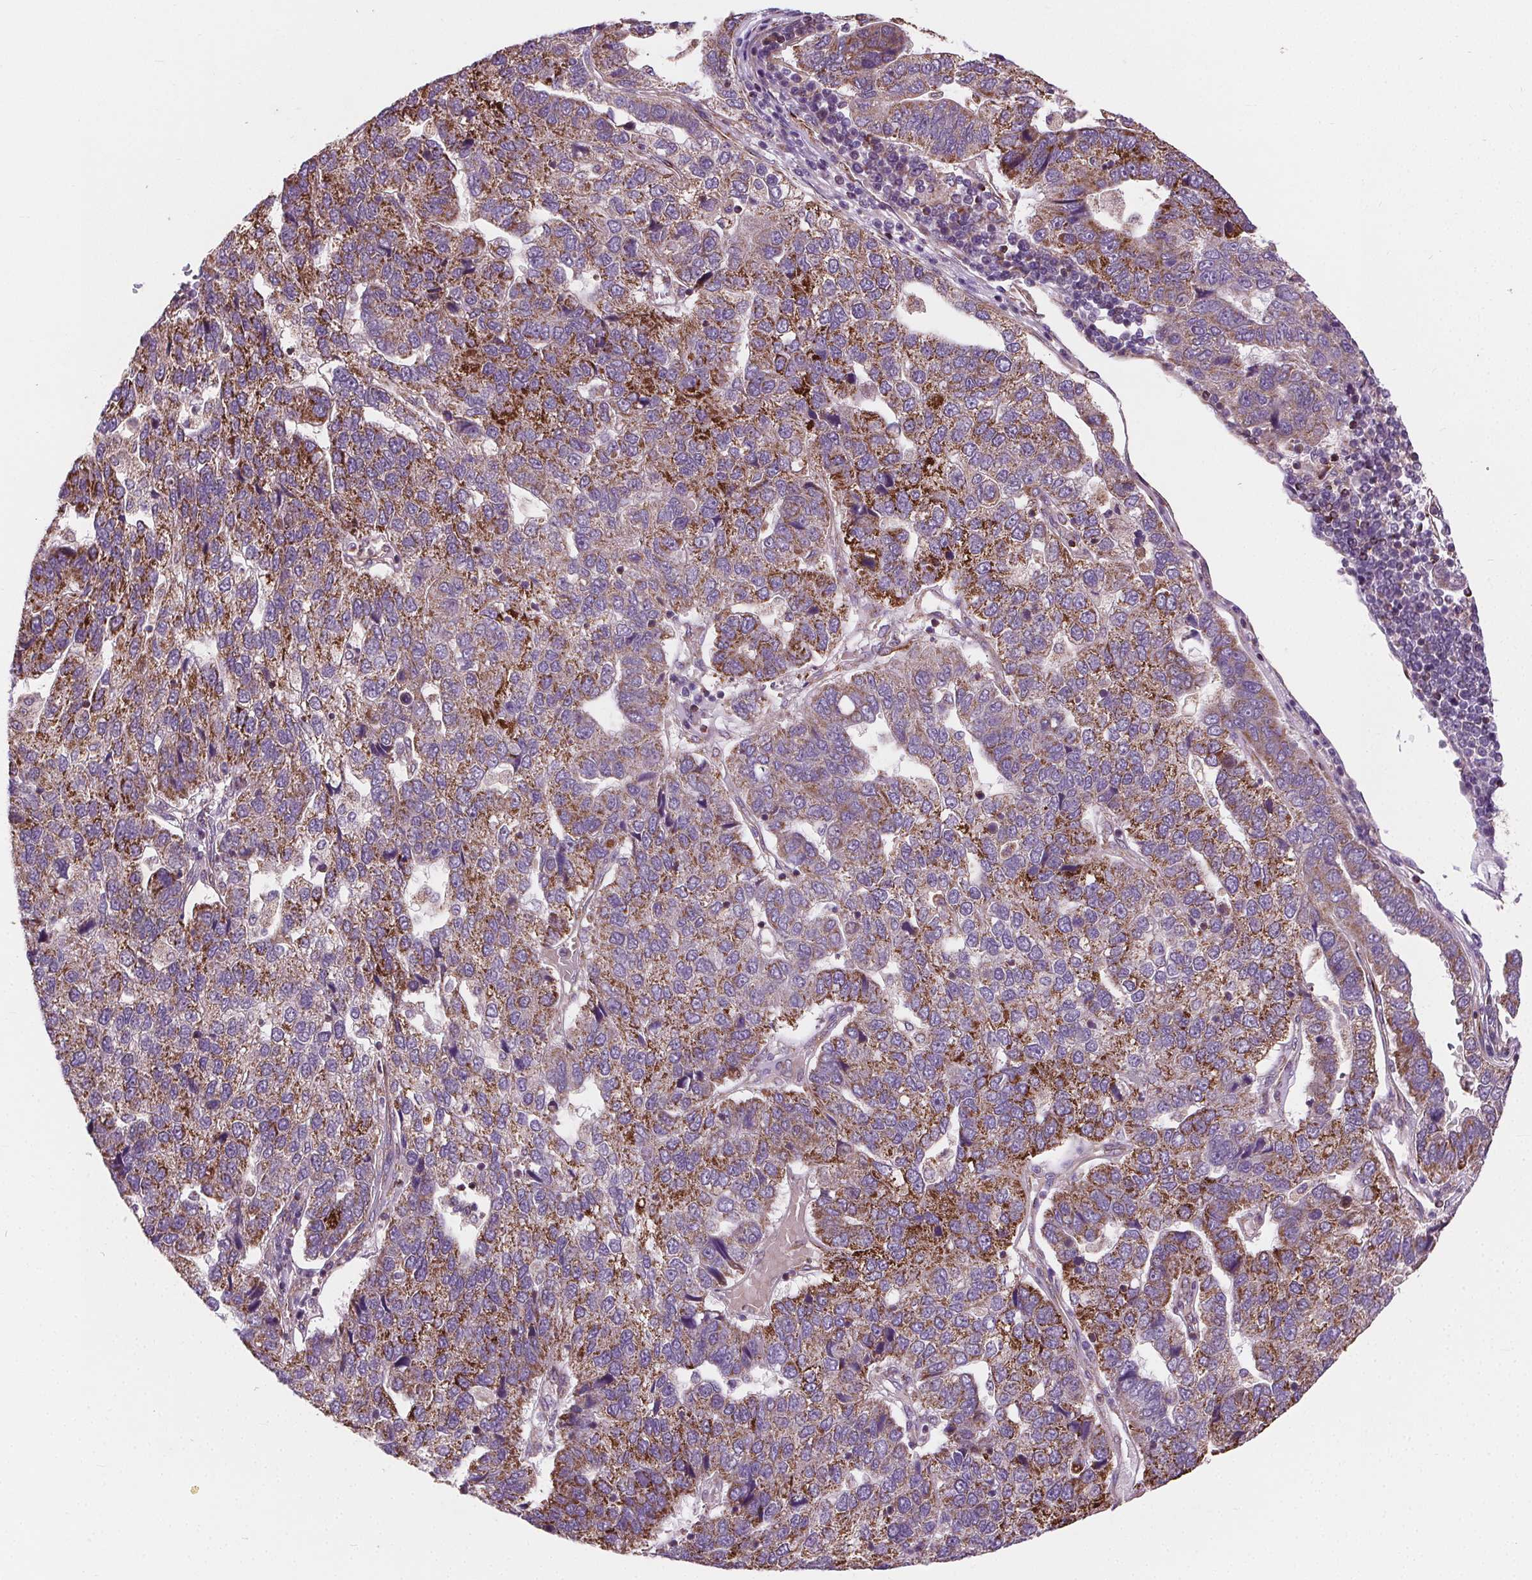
{"staining": {"intensity": "moderate", "quantity": "25%-75%", "location": "cytoplasmic/membranous"}, "tissue": "pancreatic cancer", "cell_type": "Tumor cells", "image_type": "cancer", "snomed": [{"axis": "morphology", "description": "Adenocarcinoma, NOS"}, {"axis": "topography", "description": "Pancreas"}], "caption": "Adenocarcinoma (pancreatic) tissue exhibits moderate cytoplasmic/membranous positivity in approximately 25%-75% of tumor cells", "gene": "GOLT1B", "patient": {"sex": "female", "age": 61}}